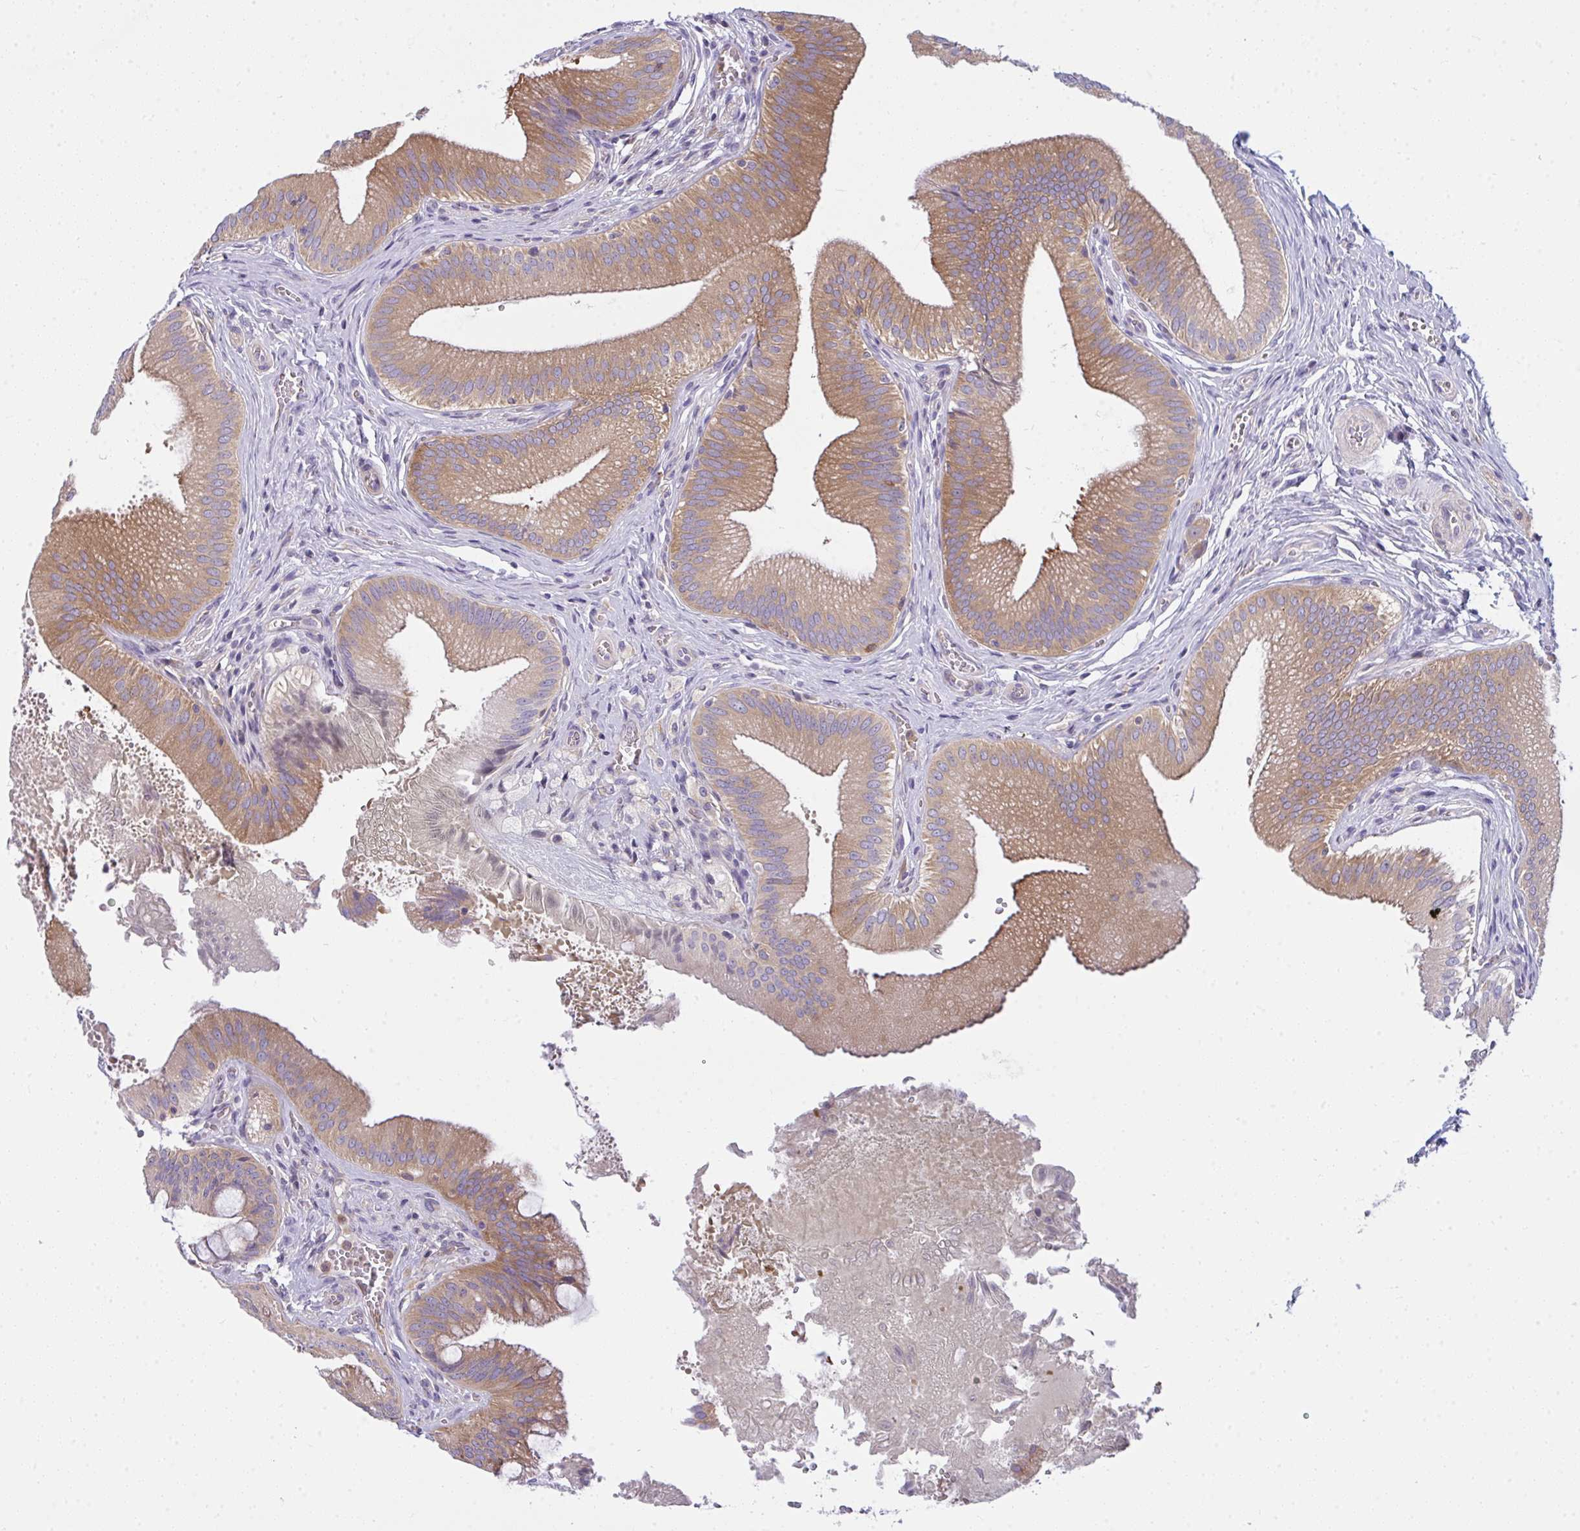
{"staining": {"intensity": "moderate", "quantity": ">75%", "location": "cytoplasmic/membranous"}, "tissue": "gallbladder", "cell_type": "Glandular cells", "image_type": "normal", "snomed": [{"axis": "morphology", "description": "Normal tissue, NOS"}, {"axis": "topography", "description": "Gallbladder"}], "caption": "This photomicrograph reveals immunohistochemistry staining of benign gallbladder, with medium moderate cytoplasmic/membranous staining in about >75% of glandular cells.", "gene": "SLC30A6", "patient": {"sex": "male", "age": 17}}